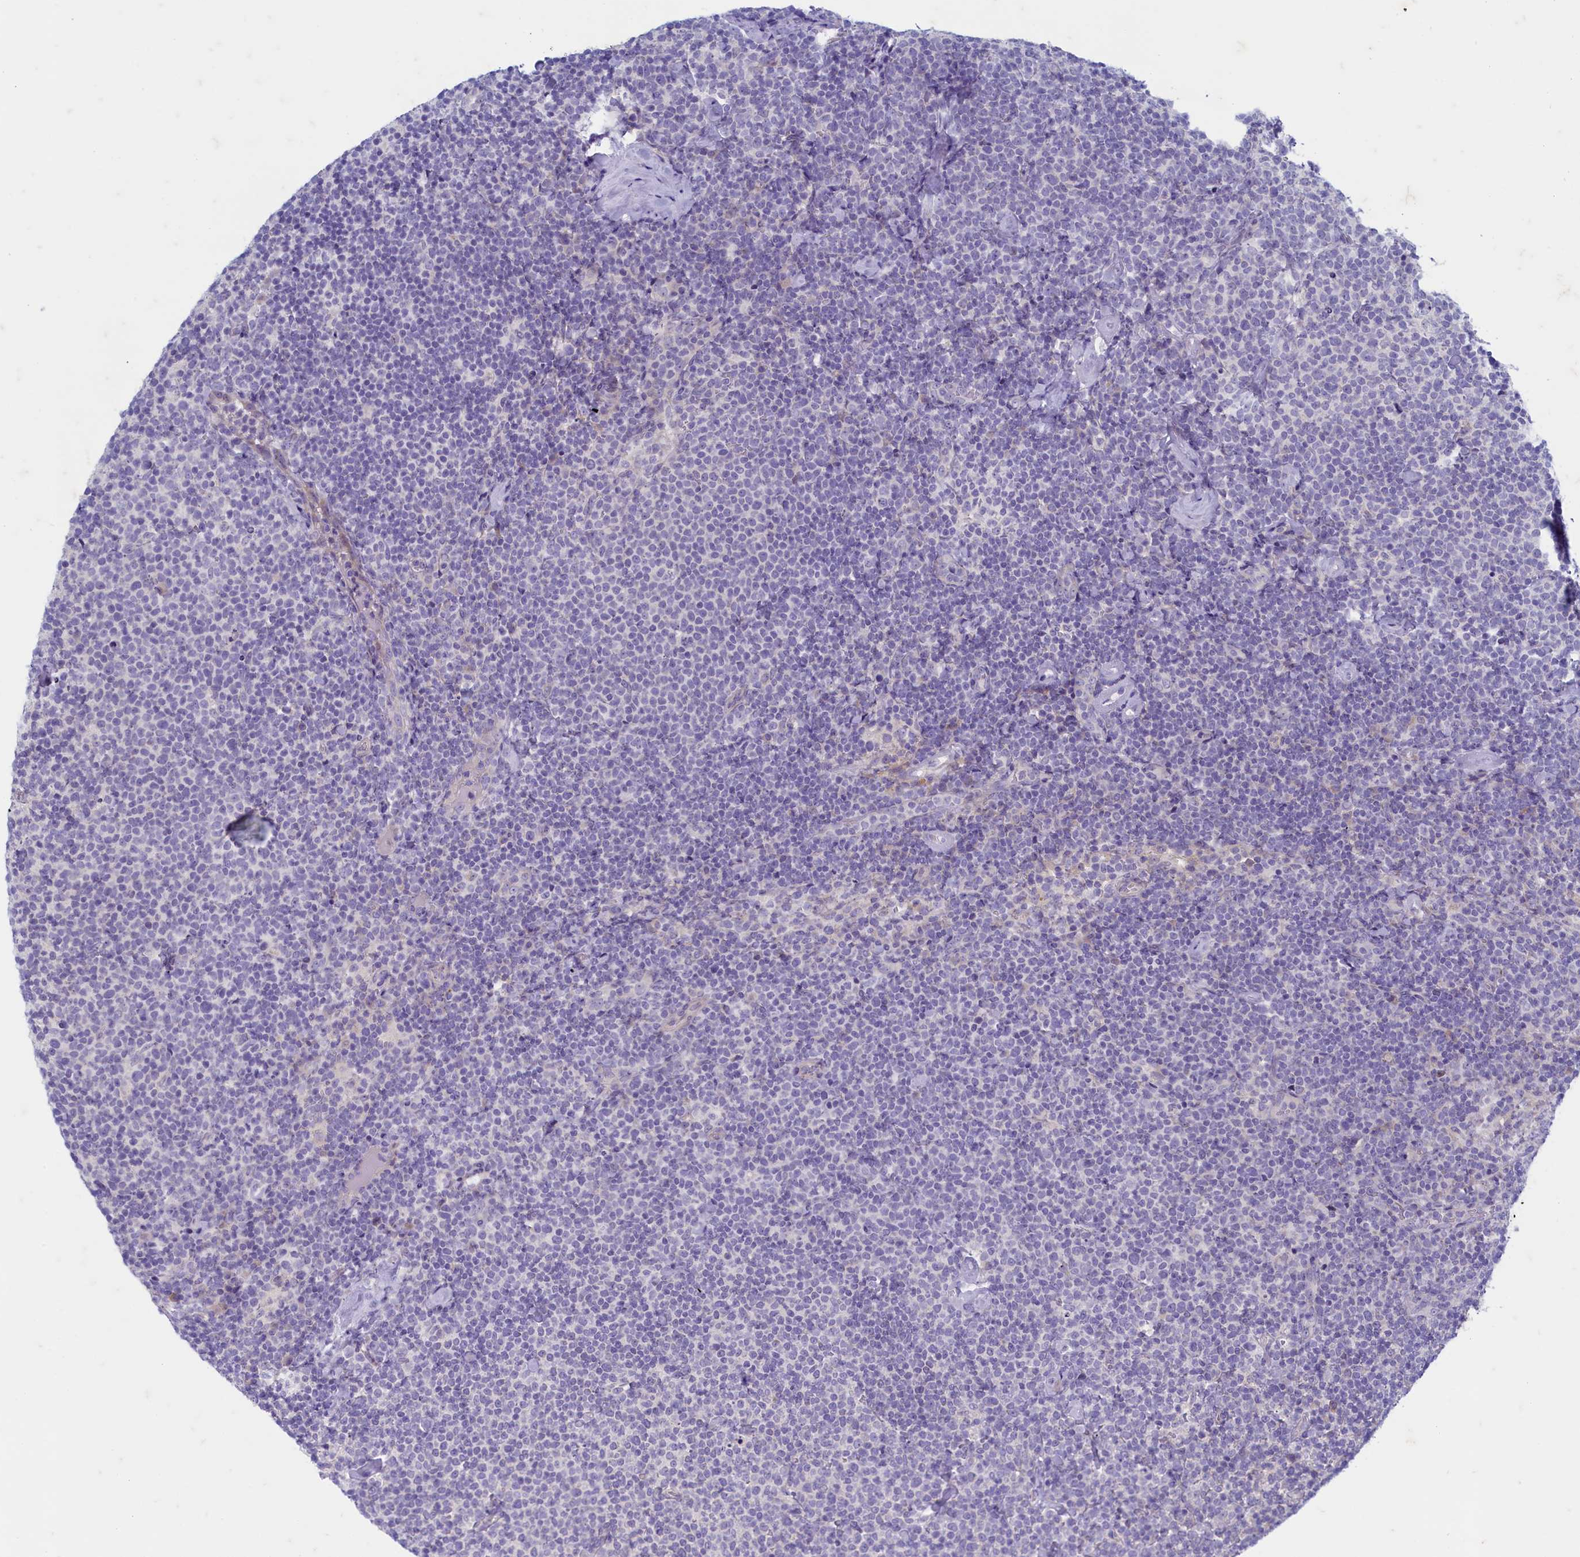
{"staining": {"intensity": "negative", "quantity": "none", "location": "none"}, "tissue": "lymphoma", "cell_type": "Tumor cells", "image_type": "cancer", "snomed": [{"axis": "morphology", "description": "Malignant lymphoma, non-Hodgkin's type, High grade"}, {"axis": "topography", "description": "Lymph node"}], "caption": "Human lymphoma stained for a protein using IHC demonstrates no positivity in tumor cells.", "gene": "MAP1LC3A", "patient": {"sex": "male", "age": 61}}